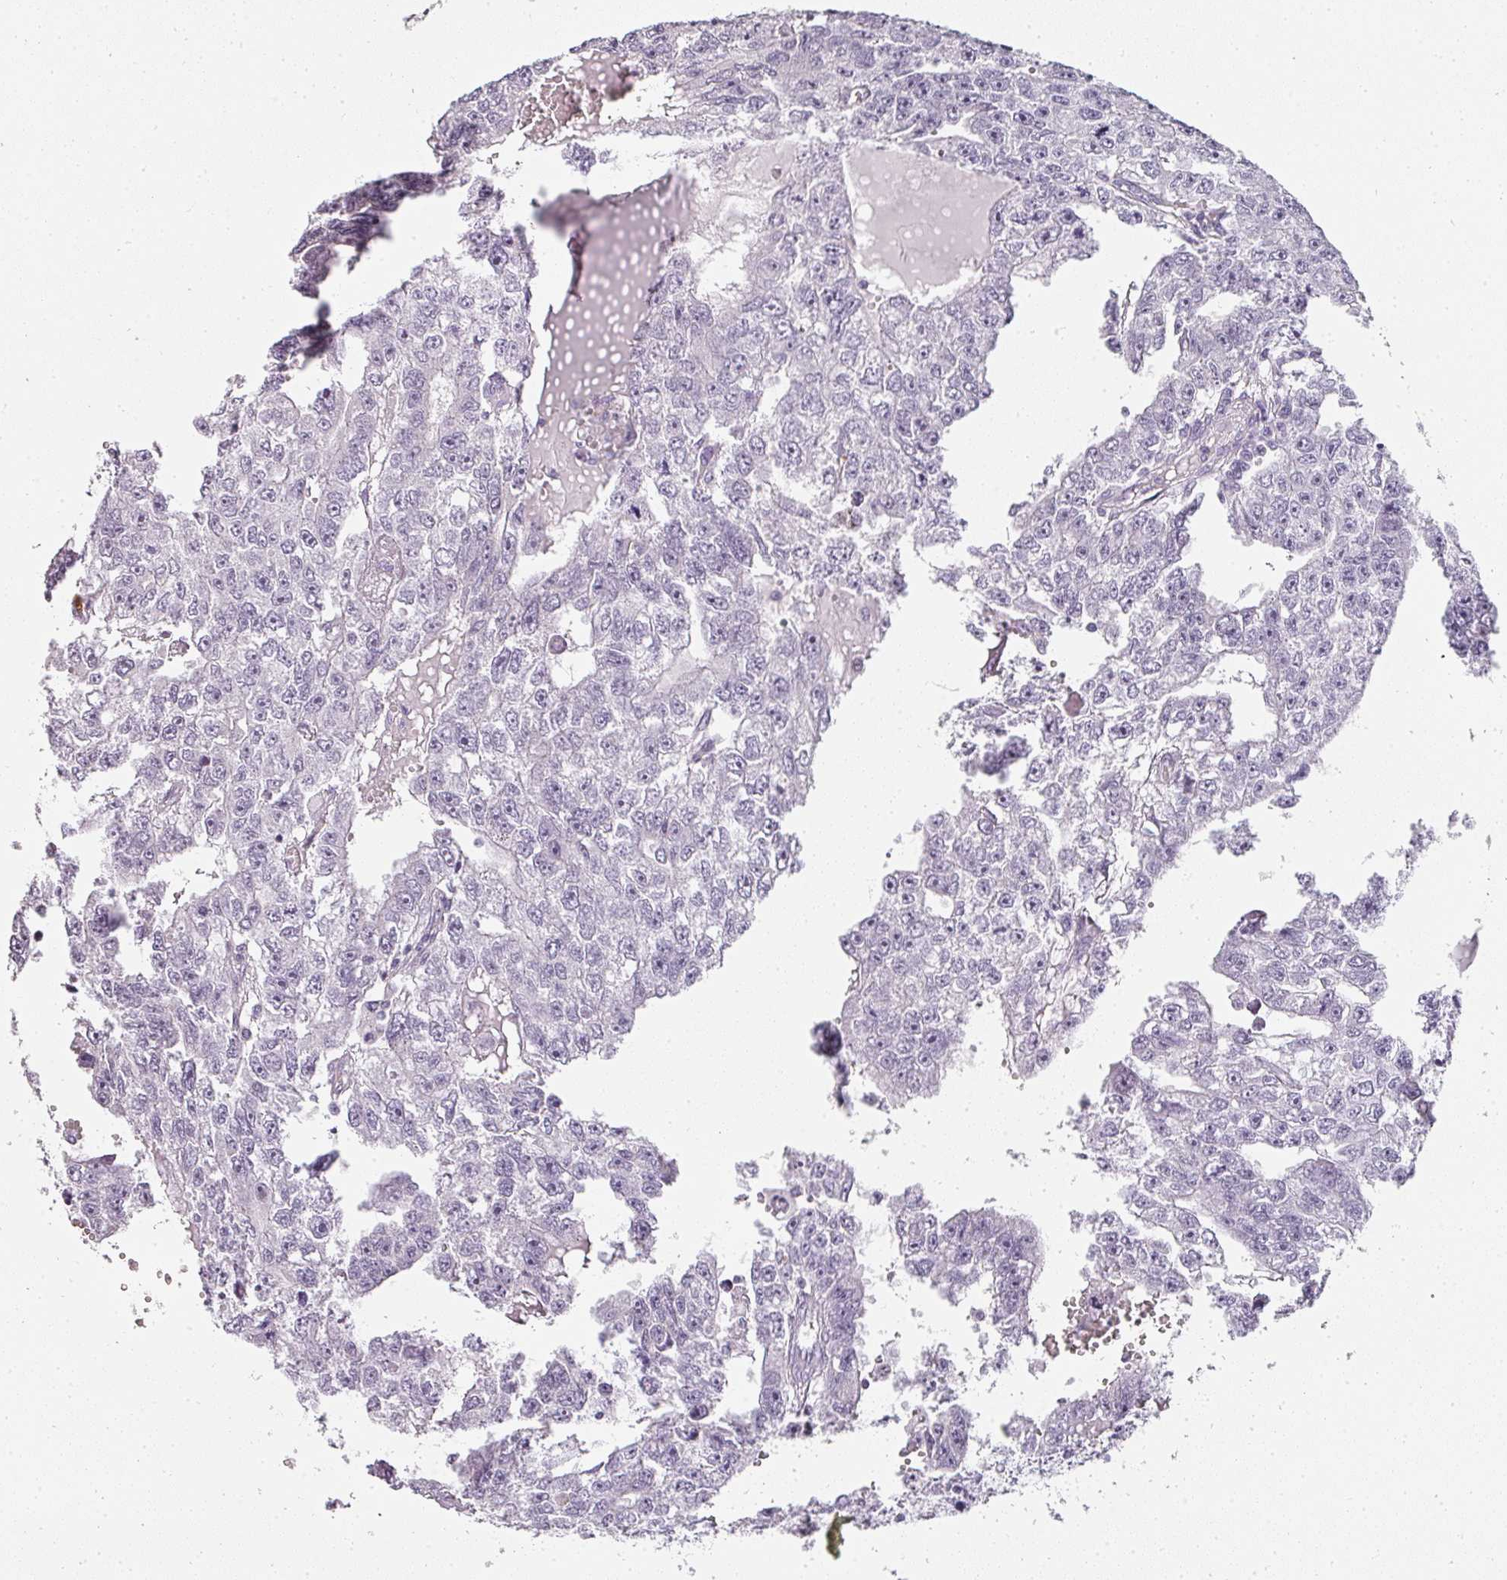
{"staining": {"intensity": "negative", "quantity": "none", "location": "none"}, "tissue": "testis cancer", "cell_type": "Tumor cells", "image_type": "cancer", "snomed": [{"axis": "morphology", "description": "Carcinoma, Embryonal, NOS"}, {"axis": "topography", "description": "Testis"}], "caption": "IHC of testis cancer (embryonal carcinoma) exhibits no positivity in tumor cells.", "gene": "CAMP", "patient": {"sex": "male", "age": 20}}